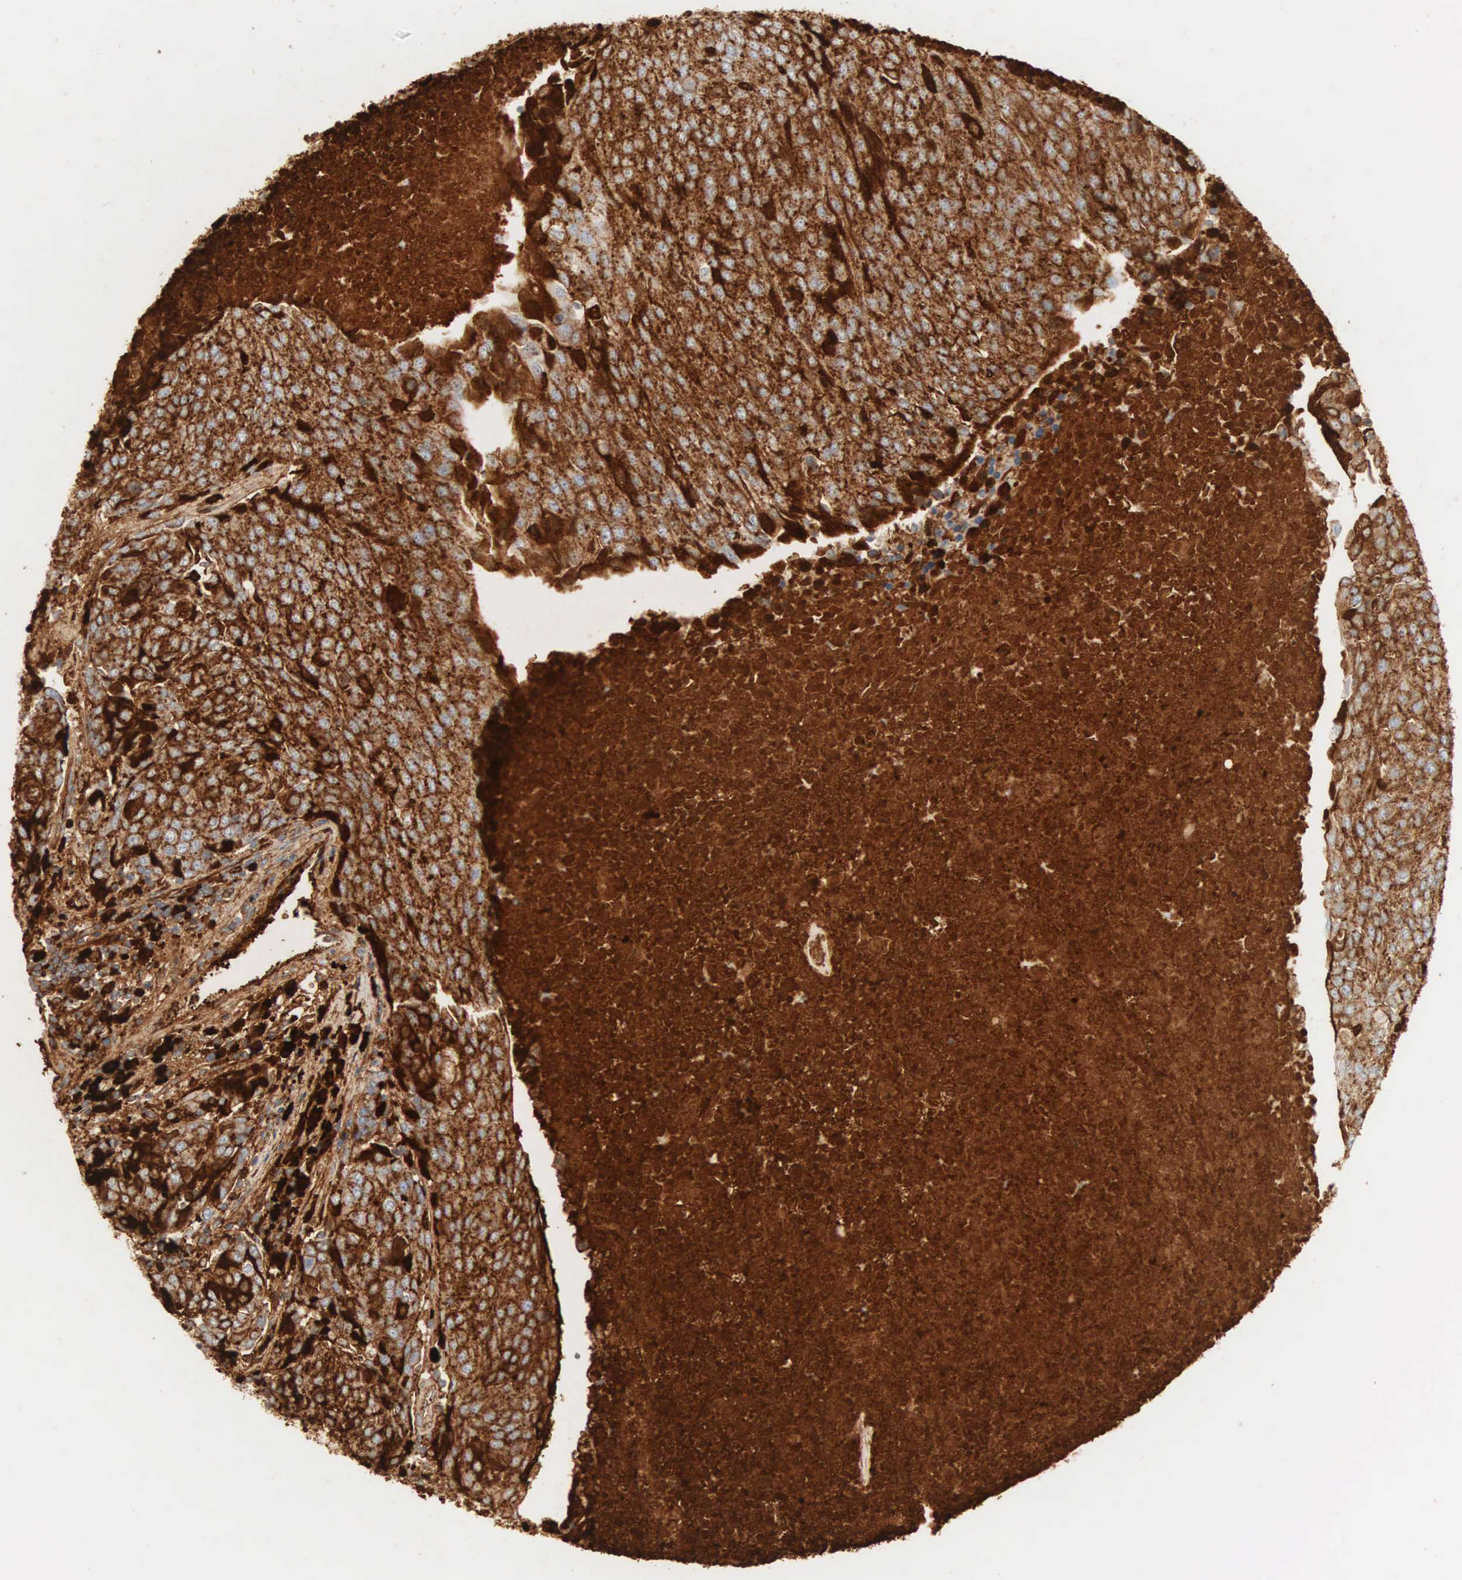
{"staining": {"intensity": "strong", "quantity": ">75%", "location": "cytoplasmic/membranous"}, "tissue": "urothelial cancer", "cell_type": "Tumor cells", "image_type": "cancer", "snomed": [{"axis": "morphology", "description": "Urothelial carcinoma, High grade"}, {"axis": "topography", "description": "Urinary bladder"}], "caption": "IHC histopathology image of human urothelial cancer stained for a protein (brown), which exhibits high levels of strong cytoplasmic/membranous positivity in about >75% of tumor cells.", "gene": "IGLC3", "patient": {"sex": "female", "age": 85}}